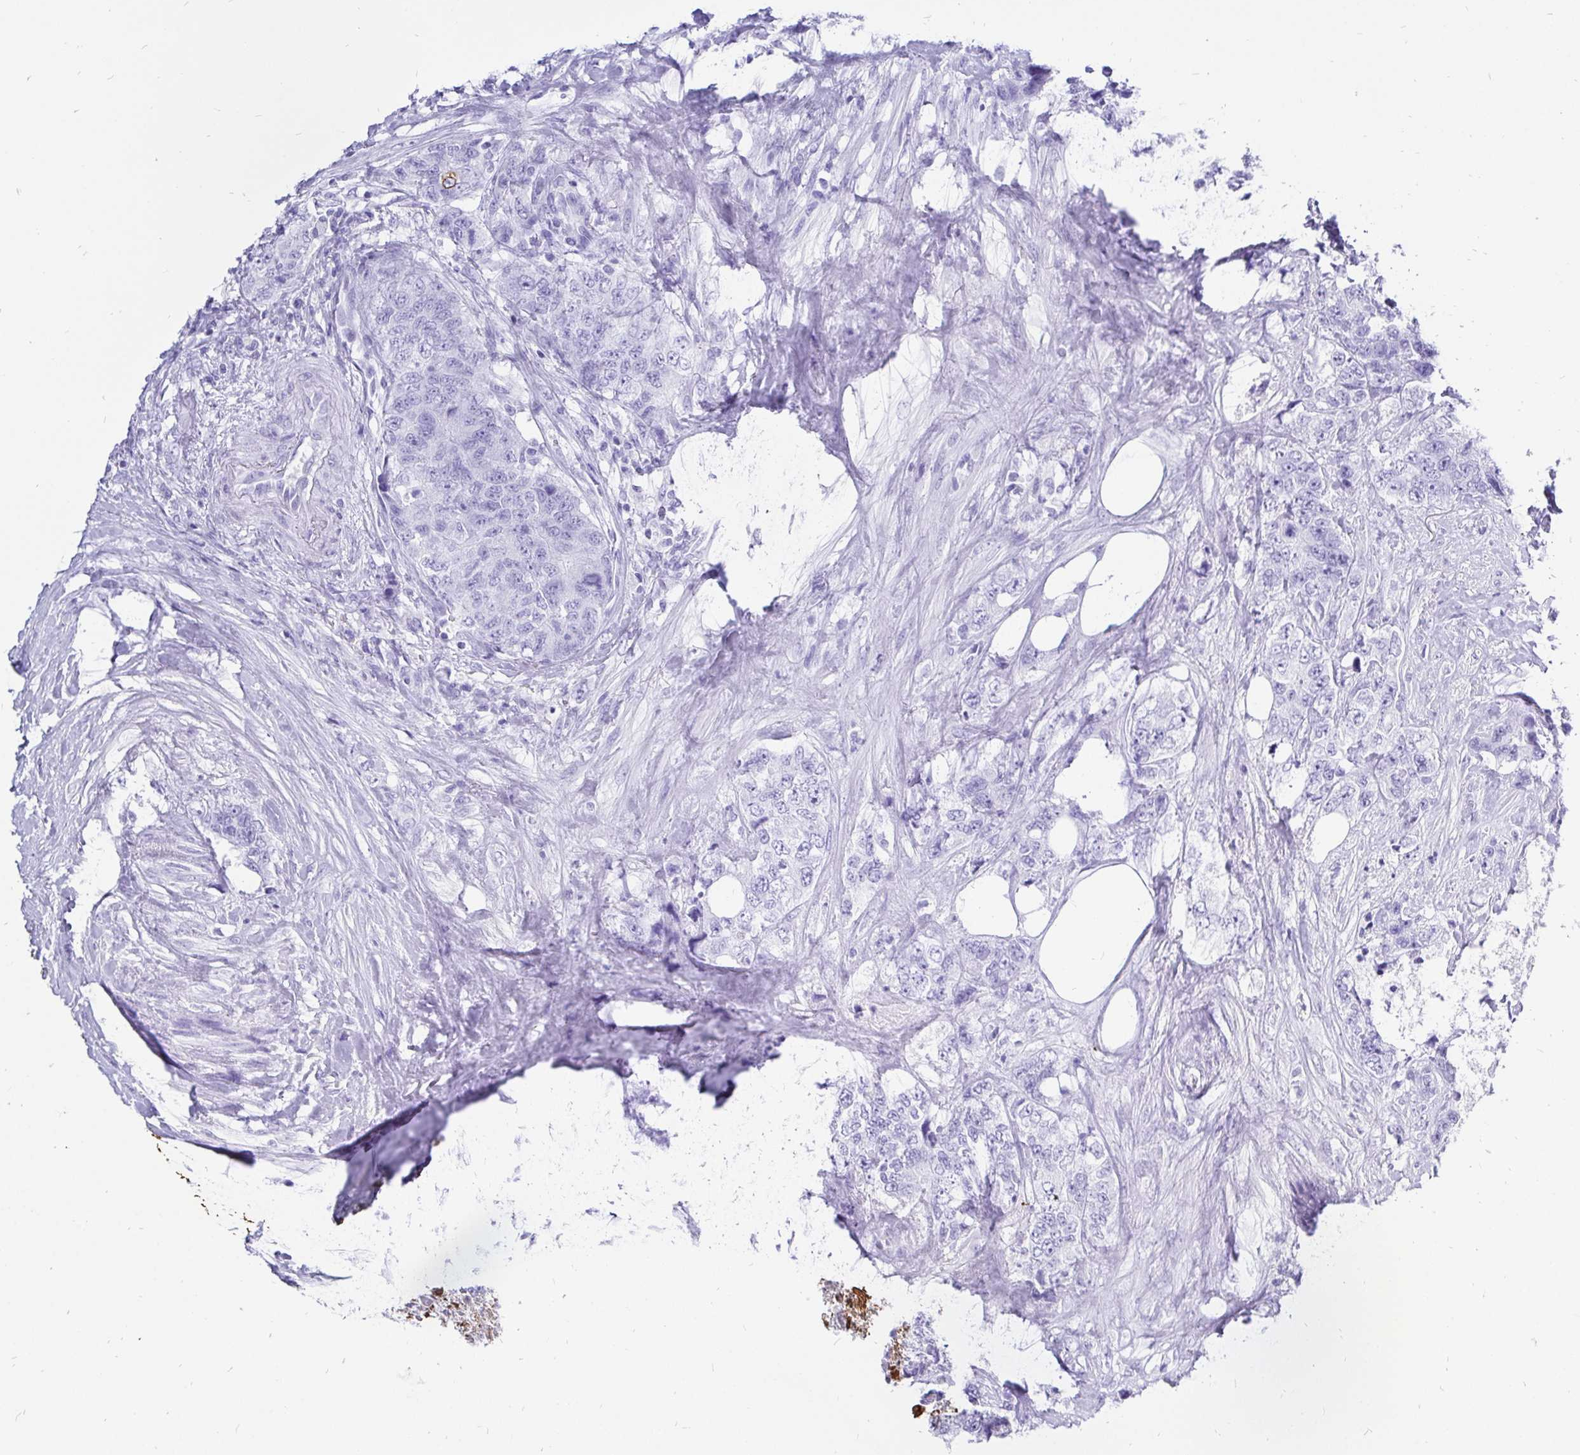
{"staining": {"intensity": "negative", "quantity": "none", "location": "none"}, "tissue": "urothelial cancer", "cell_type": "Tumor cells", "image_type": "cancer", "snomed": [{"axis": "morphology", "description": "Urothelial carcinoma, High grade"}, {"axis": "topography", "description": "Urinary bladder"}], "caption": "Tumor cells show no significant positivity in urothelial cancer.", "gene": "KRT13", "patient": {"sex": "female", "age": 78}}